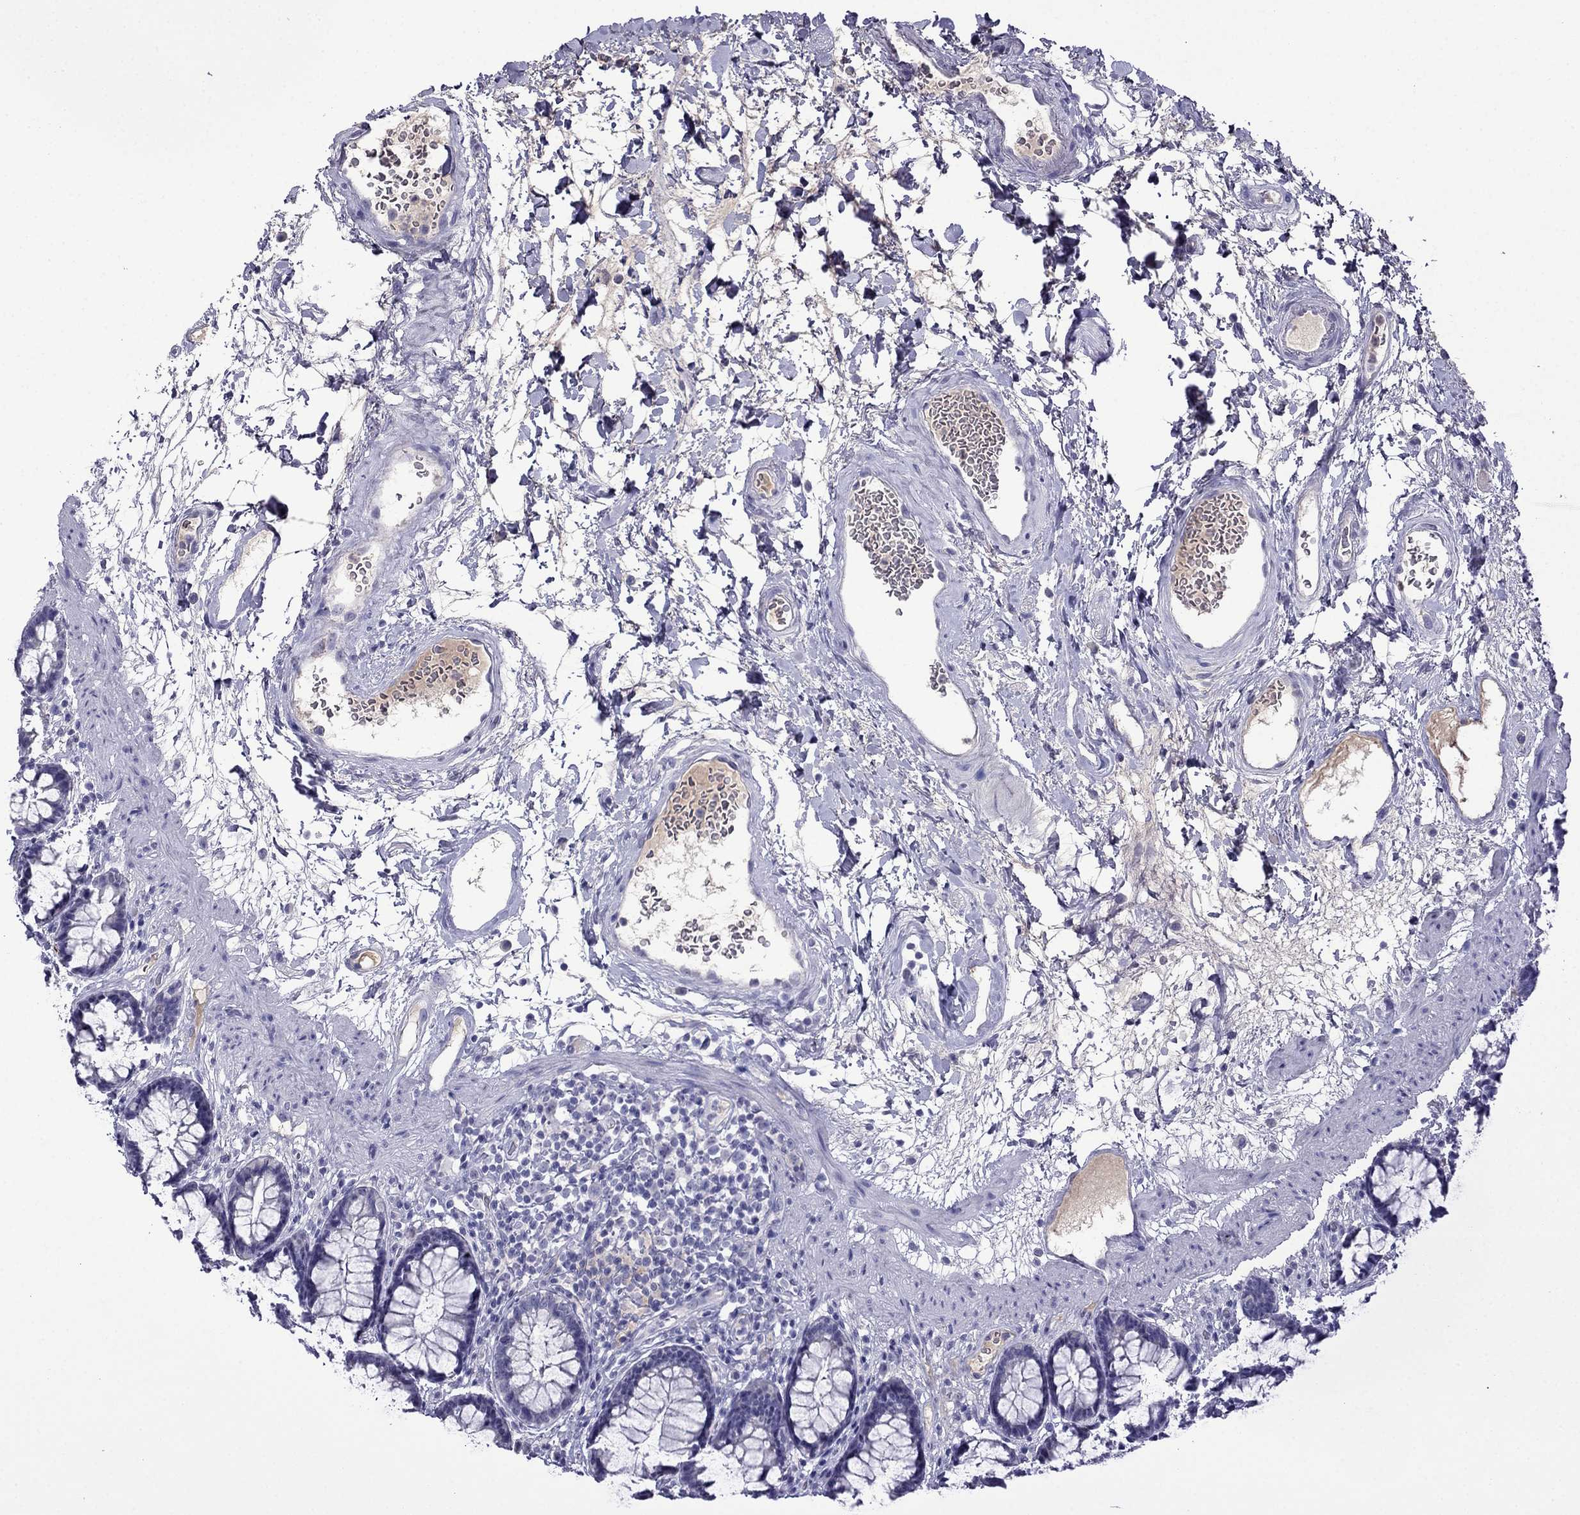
{"staining": {"intensity": "negative", "quantity": "none", "location": "none"}, "tissue": "rectum", "cell_type": "Glandular cells", "image_type": "normal", "snomed": [{"axis": "morphology", "description": "Normal tissue, NOS"}, {"axis": "topography", "description": "Rectum"}], "caption": "An image of rectum stained for a protein exhibits no brown staining in glandular cells.", "gene": "CDHR4", "patient": {"sex": "male", "age": 72}}